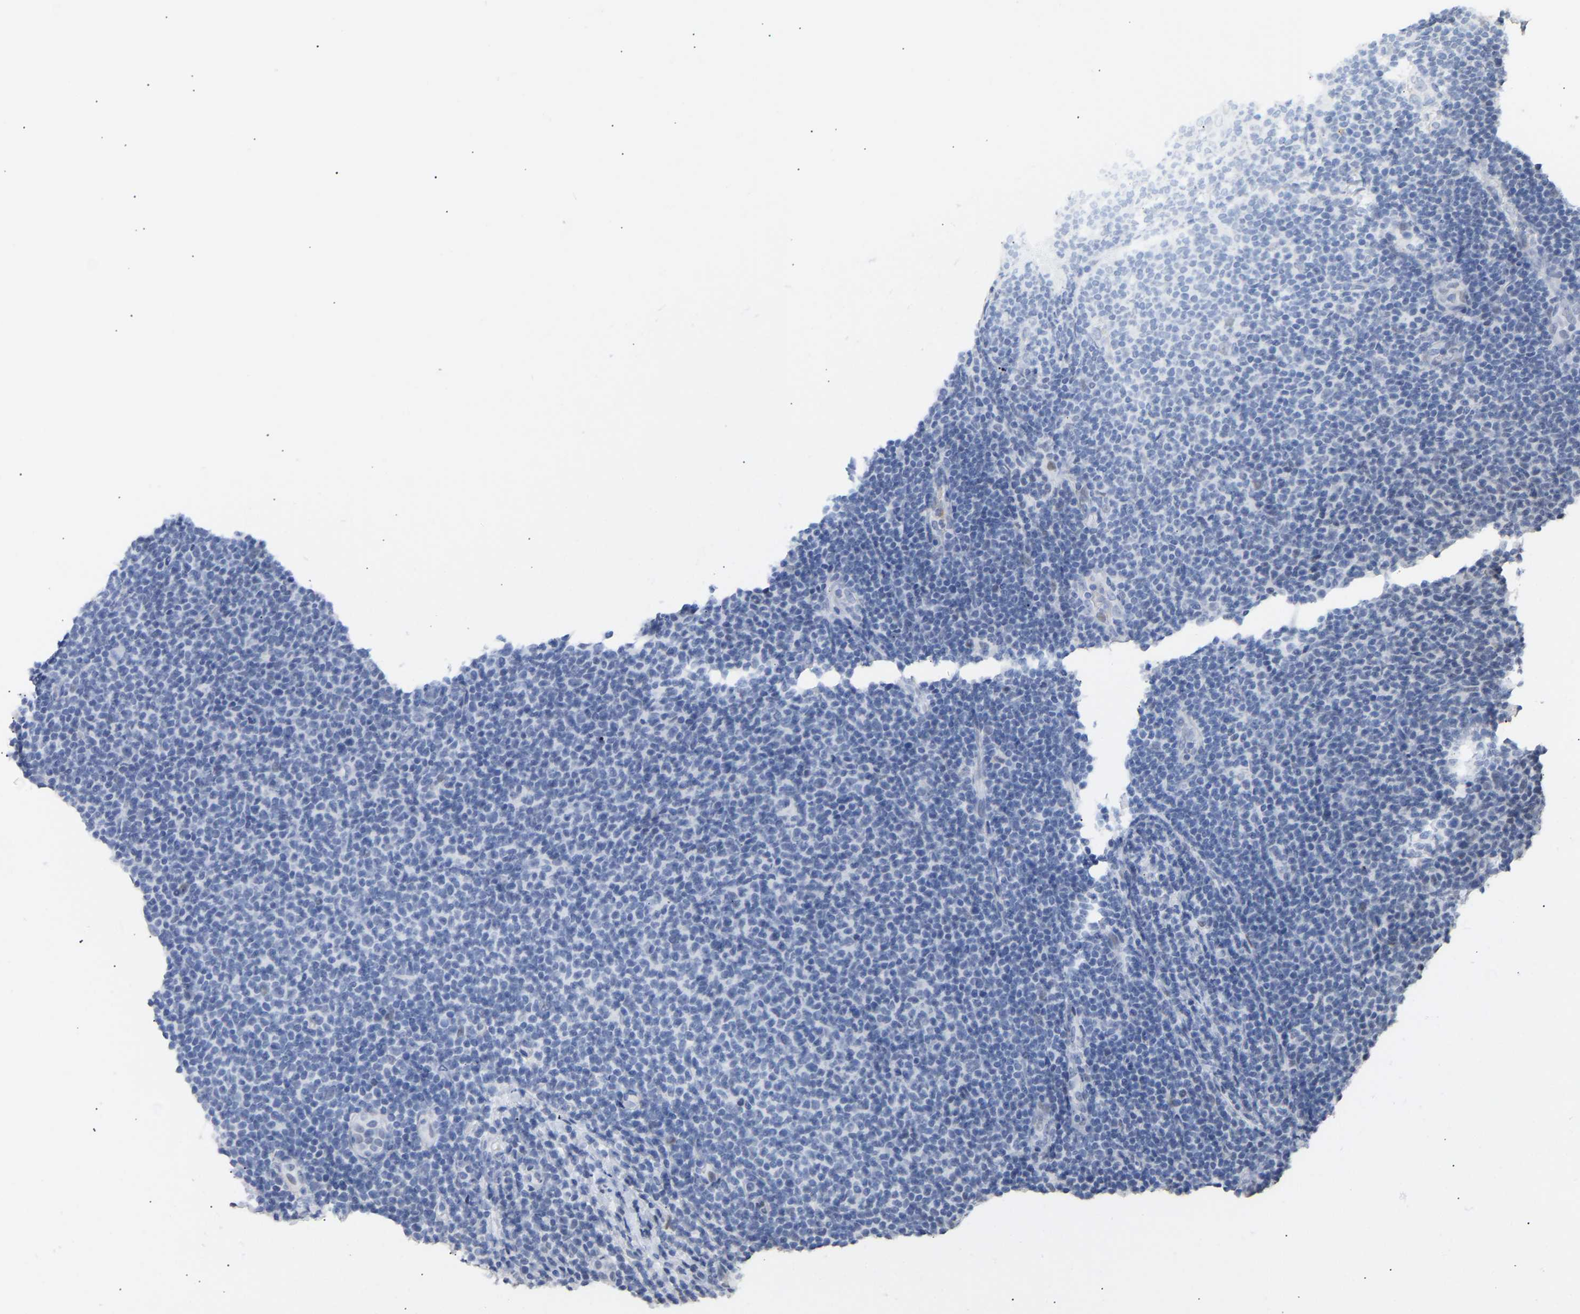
{"staining": {"intensity": "negative", "quantity": "none", "location": "none"}, "tissue": "lymphoma", "cell_type": "Tumor cells", "image_type": "cancer", "snomed": [{"axis": "morphology", "description": "Malignant lymphoma, non-Hodgkin's type, Low grade"}, {"axis": "topography", "description": "Lymph node"}], "caption": "This is a histopathology image of immunohistochemistry staining of low-grade malignant lymphoma, non-Hodgkin's type, which shows no expression in tumor cells.", "gene": "AMPH", "patient": {"sex": "male", "age": 66}}